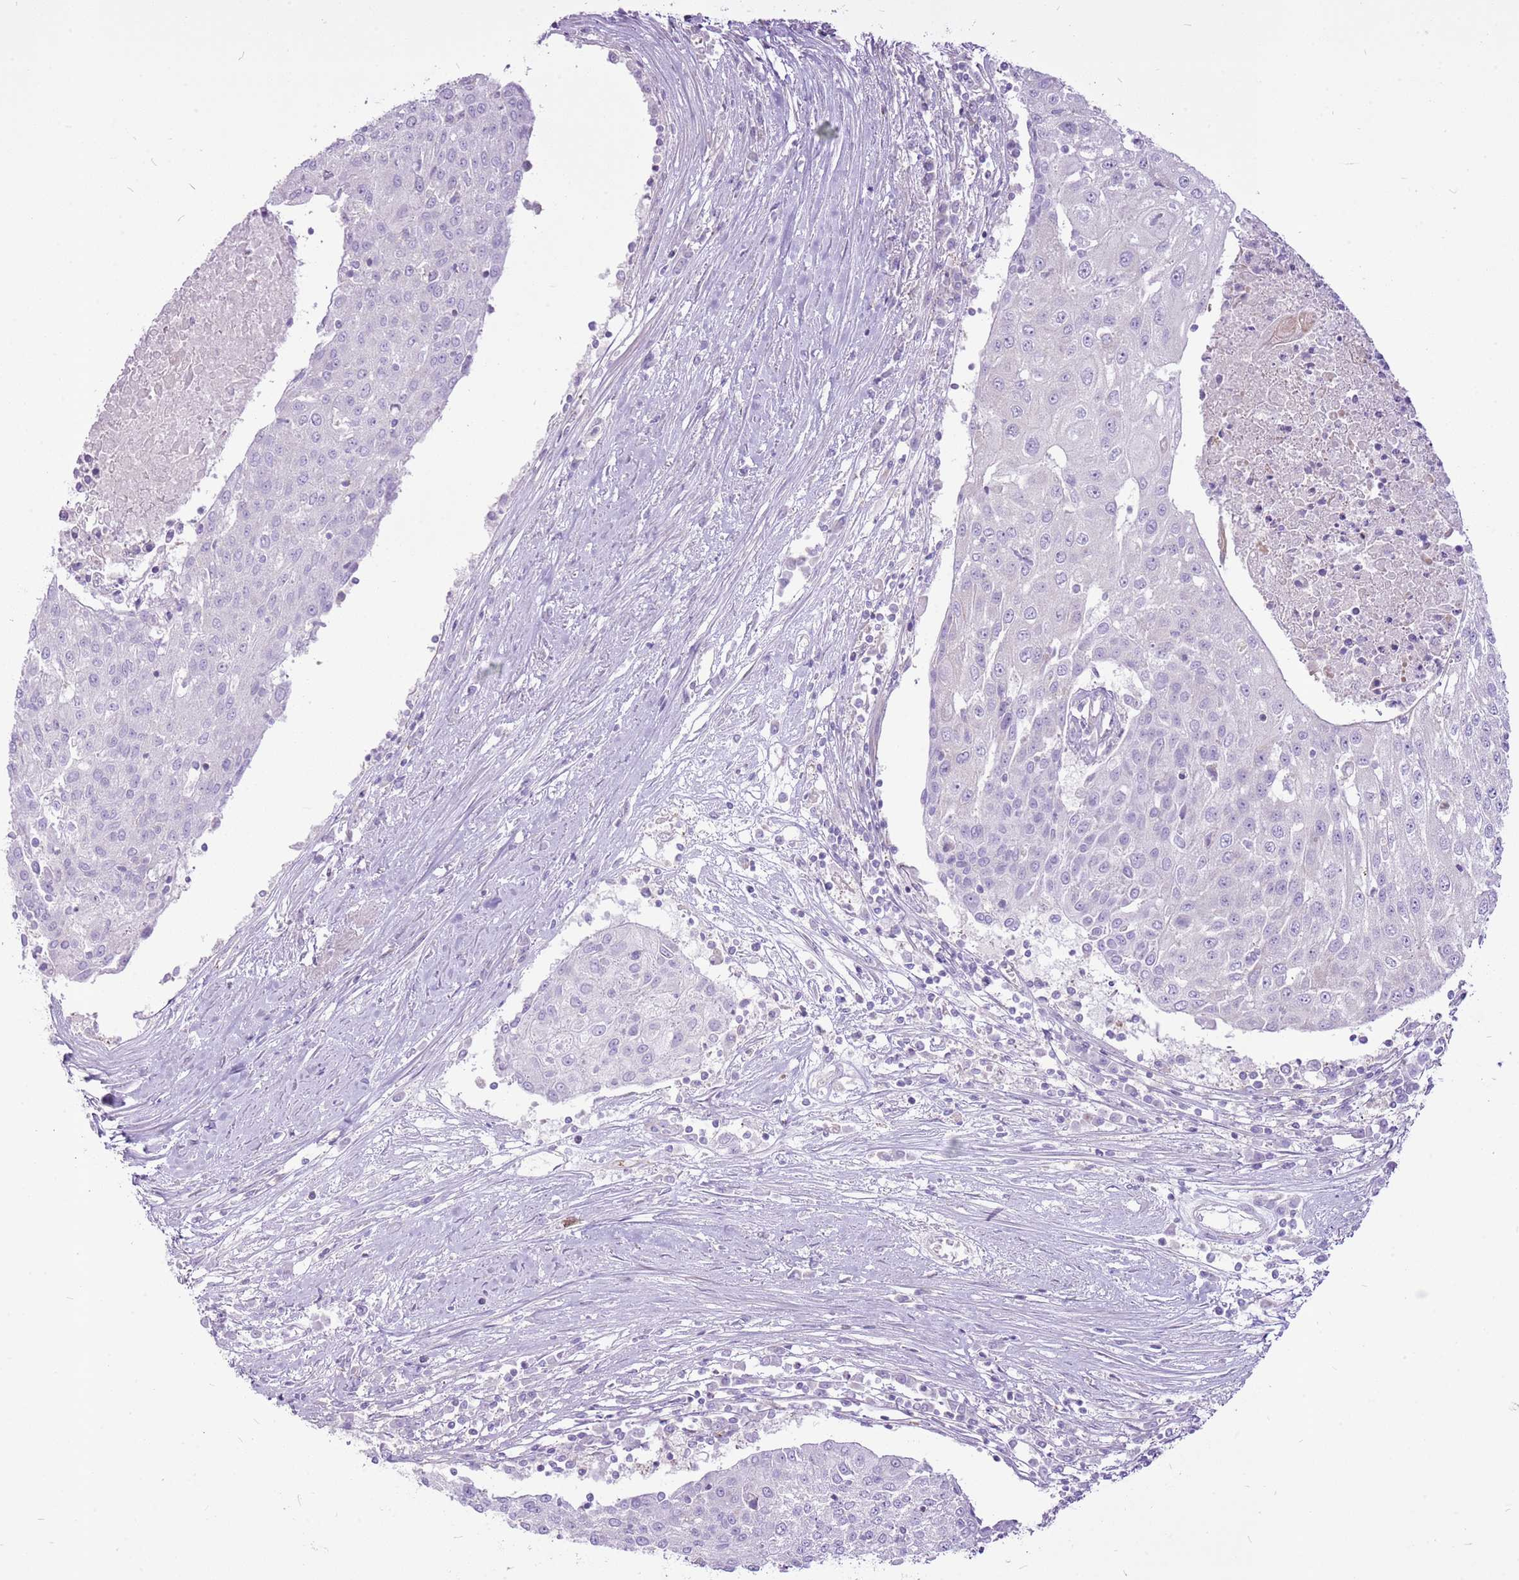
{"staining": {"intensity": "negative", "quantity": "none", "location": "none"}, "tissue": "urothelial cancer", "cell_type": "Tumor cells", "image_type": "cancer", "snomed": [{"axis": "morphology", "description": "Urothelial carcinoma, High grade"}, {"axis": "topography", "description": "Urinary bladder"}], "caption": "Immunohistochemical staining of human urothelial cancer shows no significant expression in tumor cells.", "gene": "CHAC2", "patient": {"sex": "female", "age": 85}}